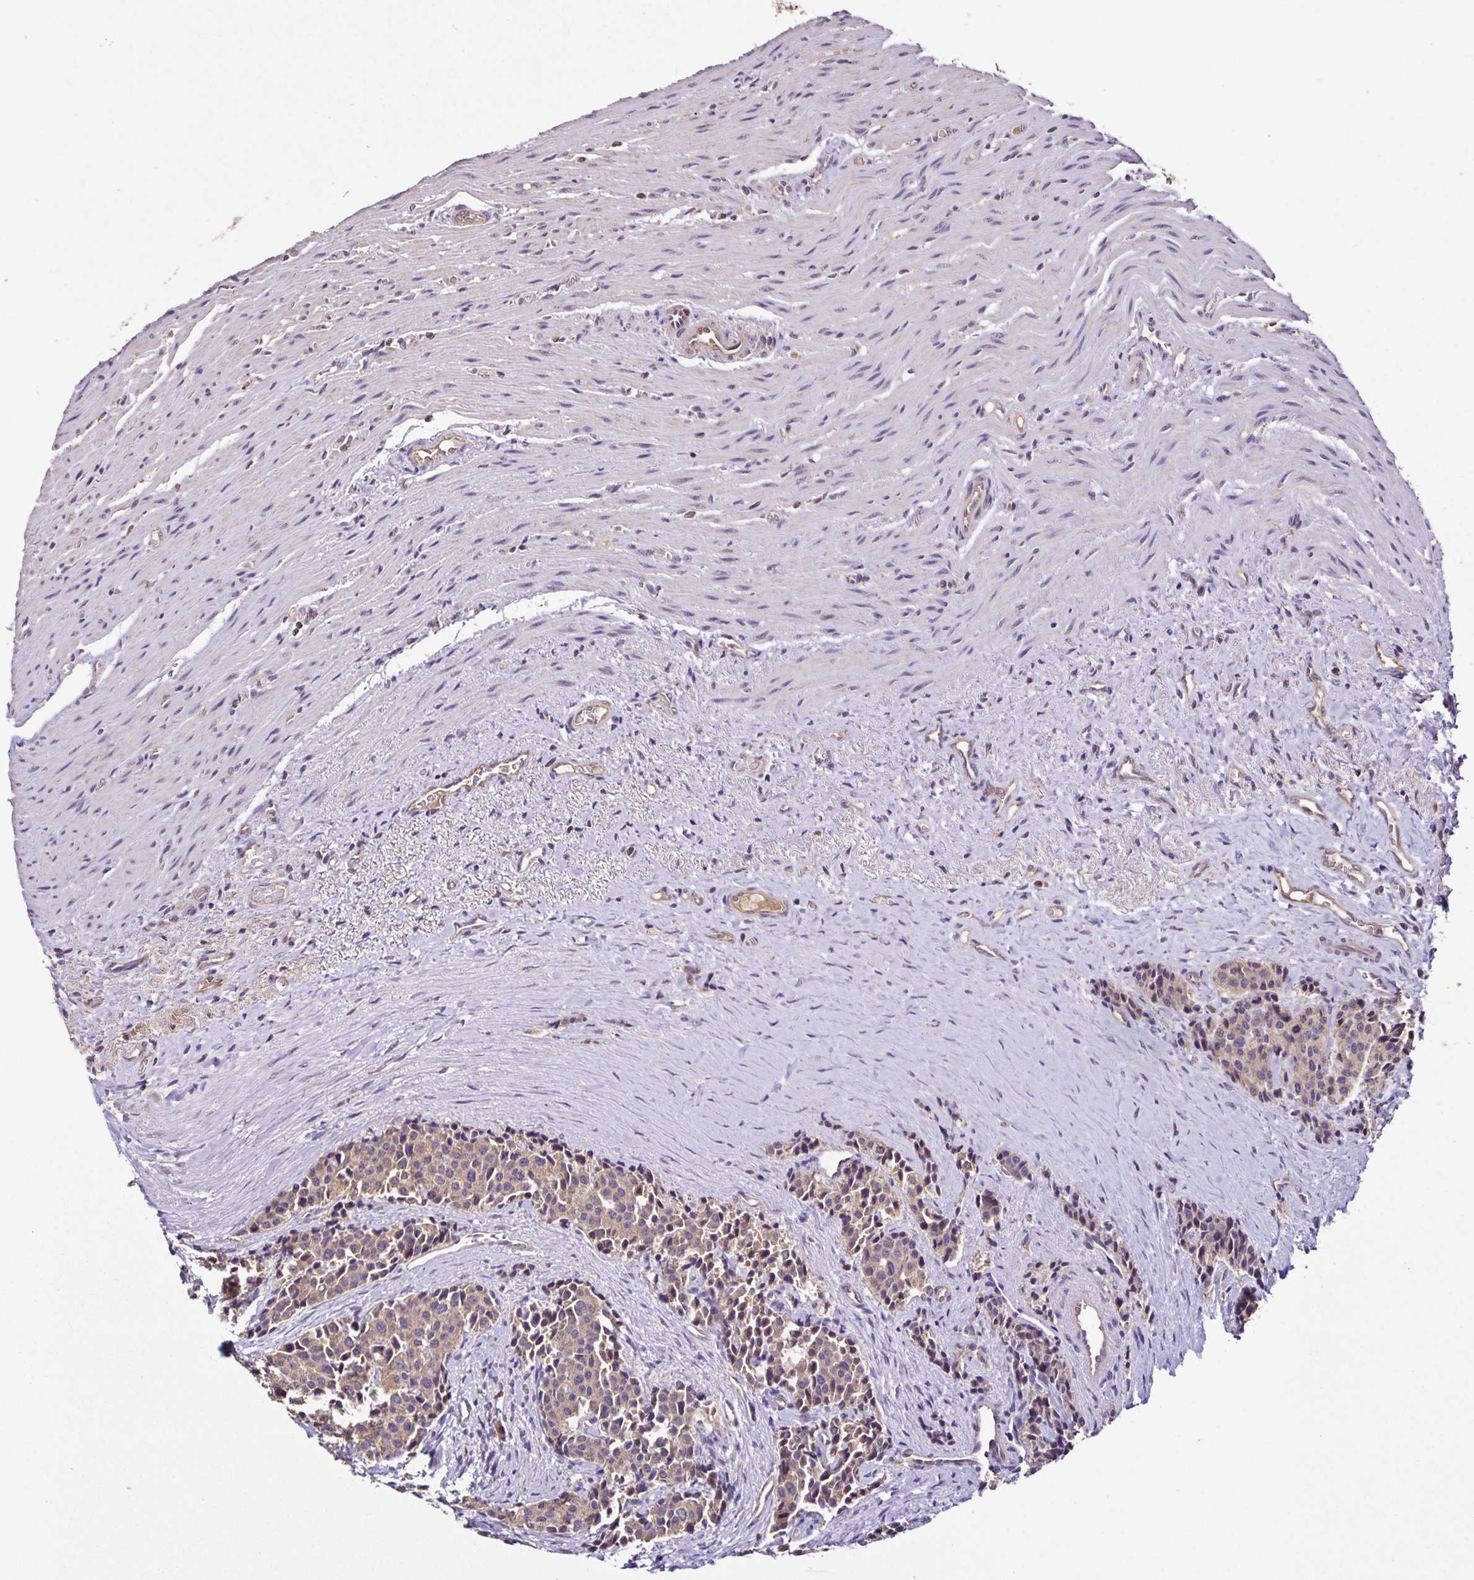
{"staining": {"intensity": "weak", "quantity": "25%-75%", "location": "cytoplasmic/membranous"}, "tissue": "carcinoid", "cell_type": "Tumor cells", "image_type": "cancer", "snomed": [{"axis": "morphology", "description": "Carcinoid, malignant, NOS"}, {"axis": "topography", "description": "Small intestine"}], "caption": "IHC image of carcinoid (malignant) stained for a protein (brown), which shows low levels of weak cytoplasmic/membranous staining in approximately 25%-75% of tumor cells.", "gene": "MAN1A1", "patient": {"sex": "male", "age": 73}}